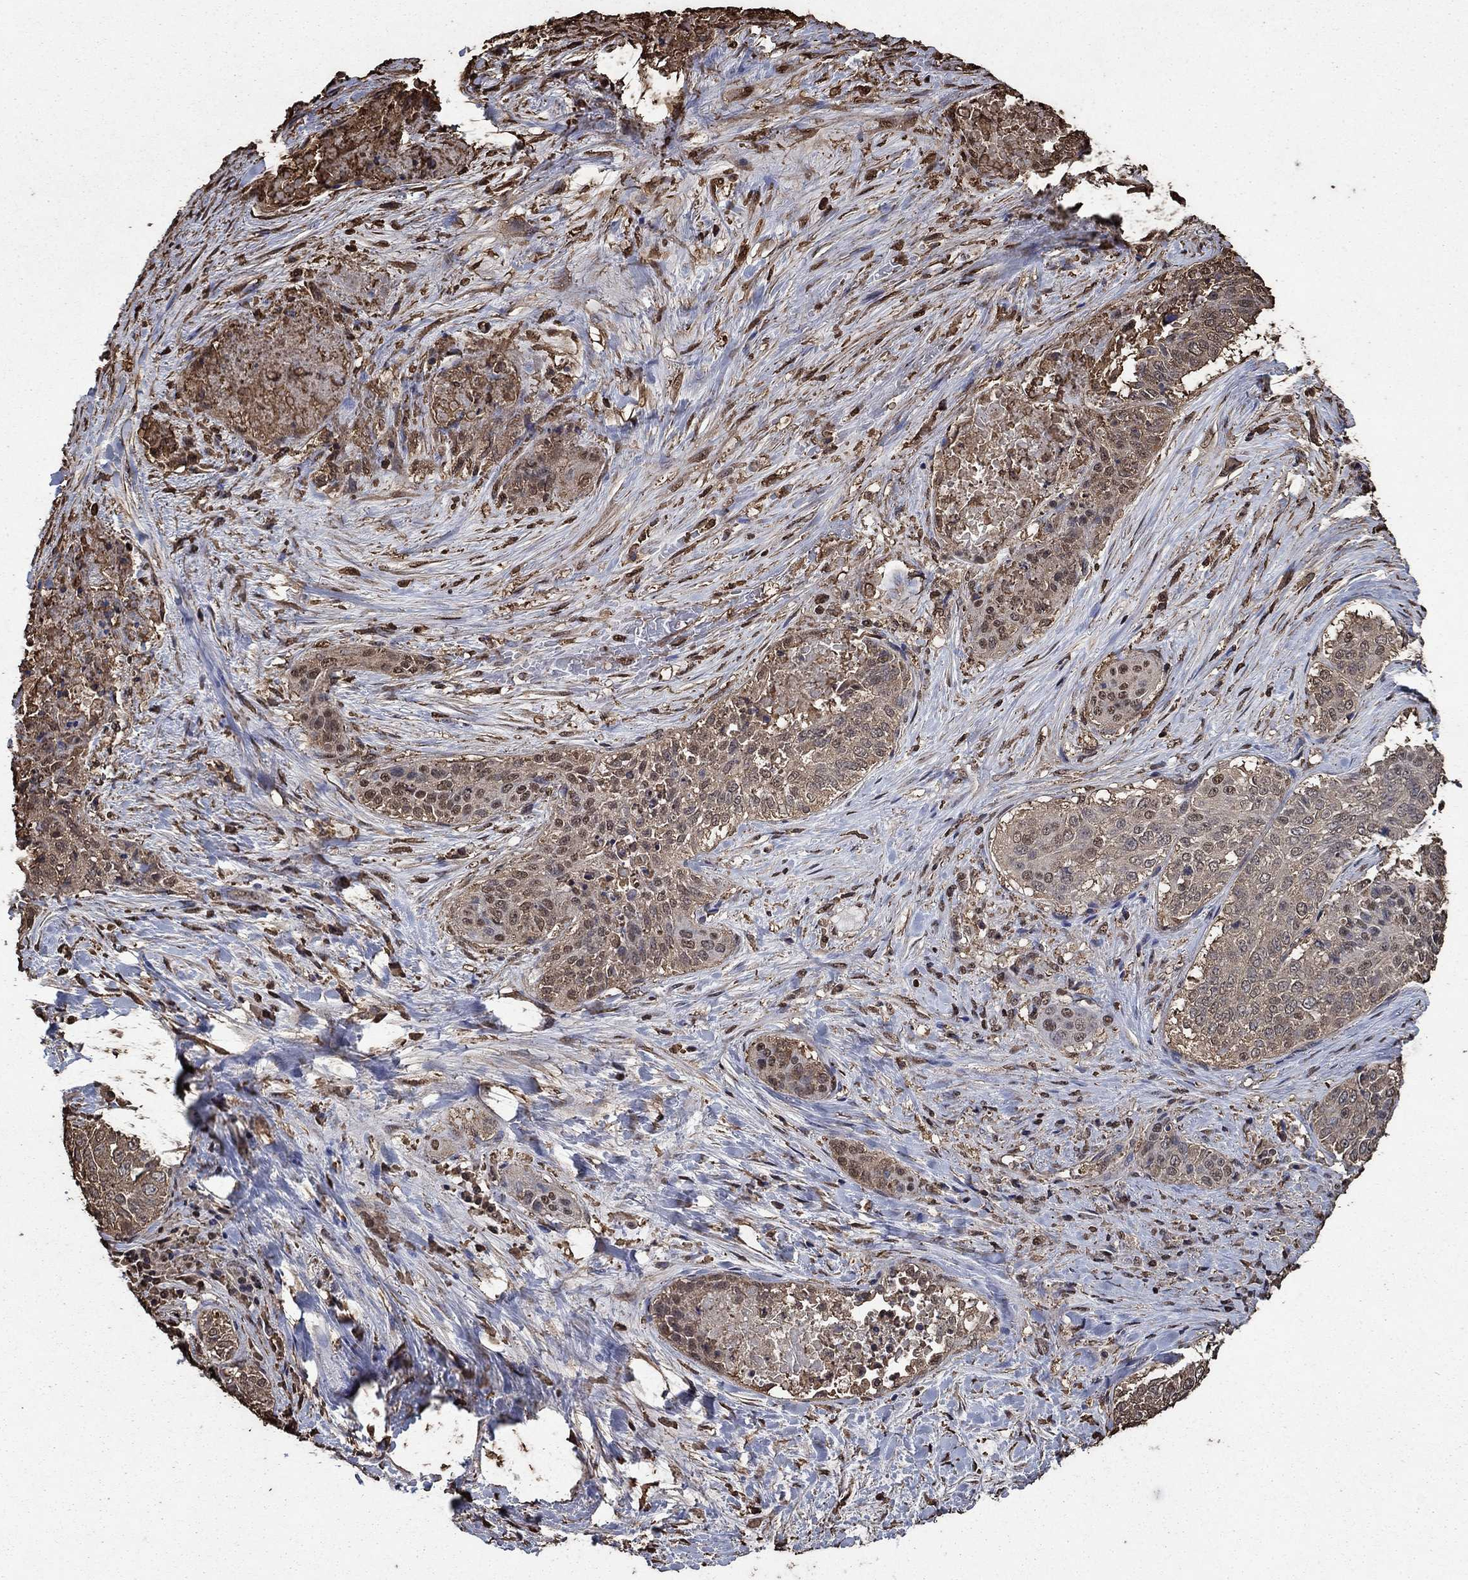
{"staining": {"intensity": "weak", "quantity": "25%-75%", "location": "cytoplasmic/membranous"}, "tissue": "lung cancer", "cell_type": "Tumor cells", "image_type": "cancer", "snomed": [{"axis": "morphology", "description": "Squamous cell carcinoma, NOS"}, {"axis": "topography", "description": "Lung"}], "caption": "Immunohistochemistry (IHC) image of neoplastic tissue: squamous cell carcinoma (lung) stained using IHC reveals low levels of weak protein expression localized specifically in the cytoplasmic/membranous of tumor cells, appearing as a cytoplasmic/membranous brown color.", "gene": "GAPDH", "patient": {"sex": "male", "age": 64}}